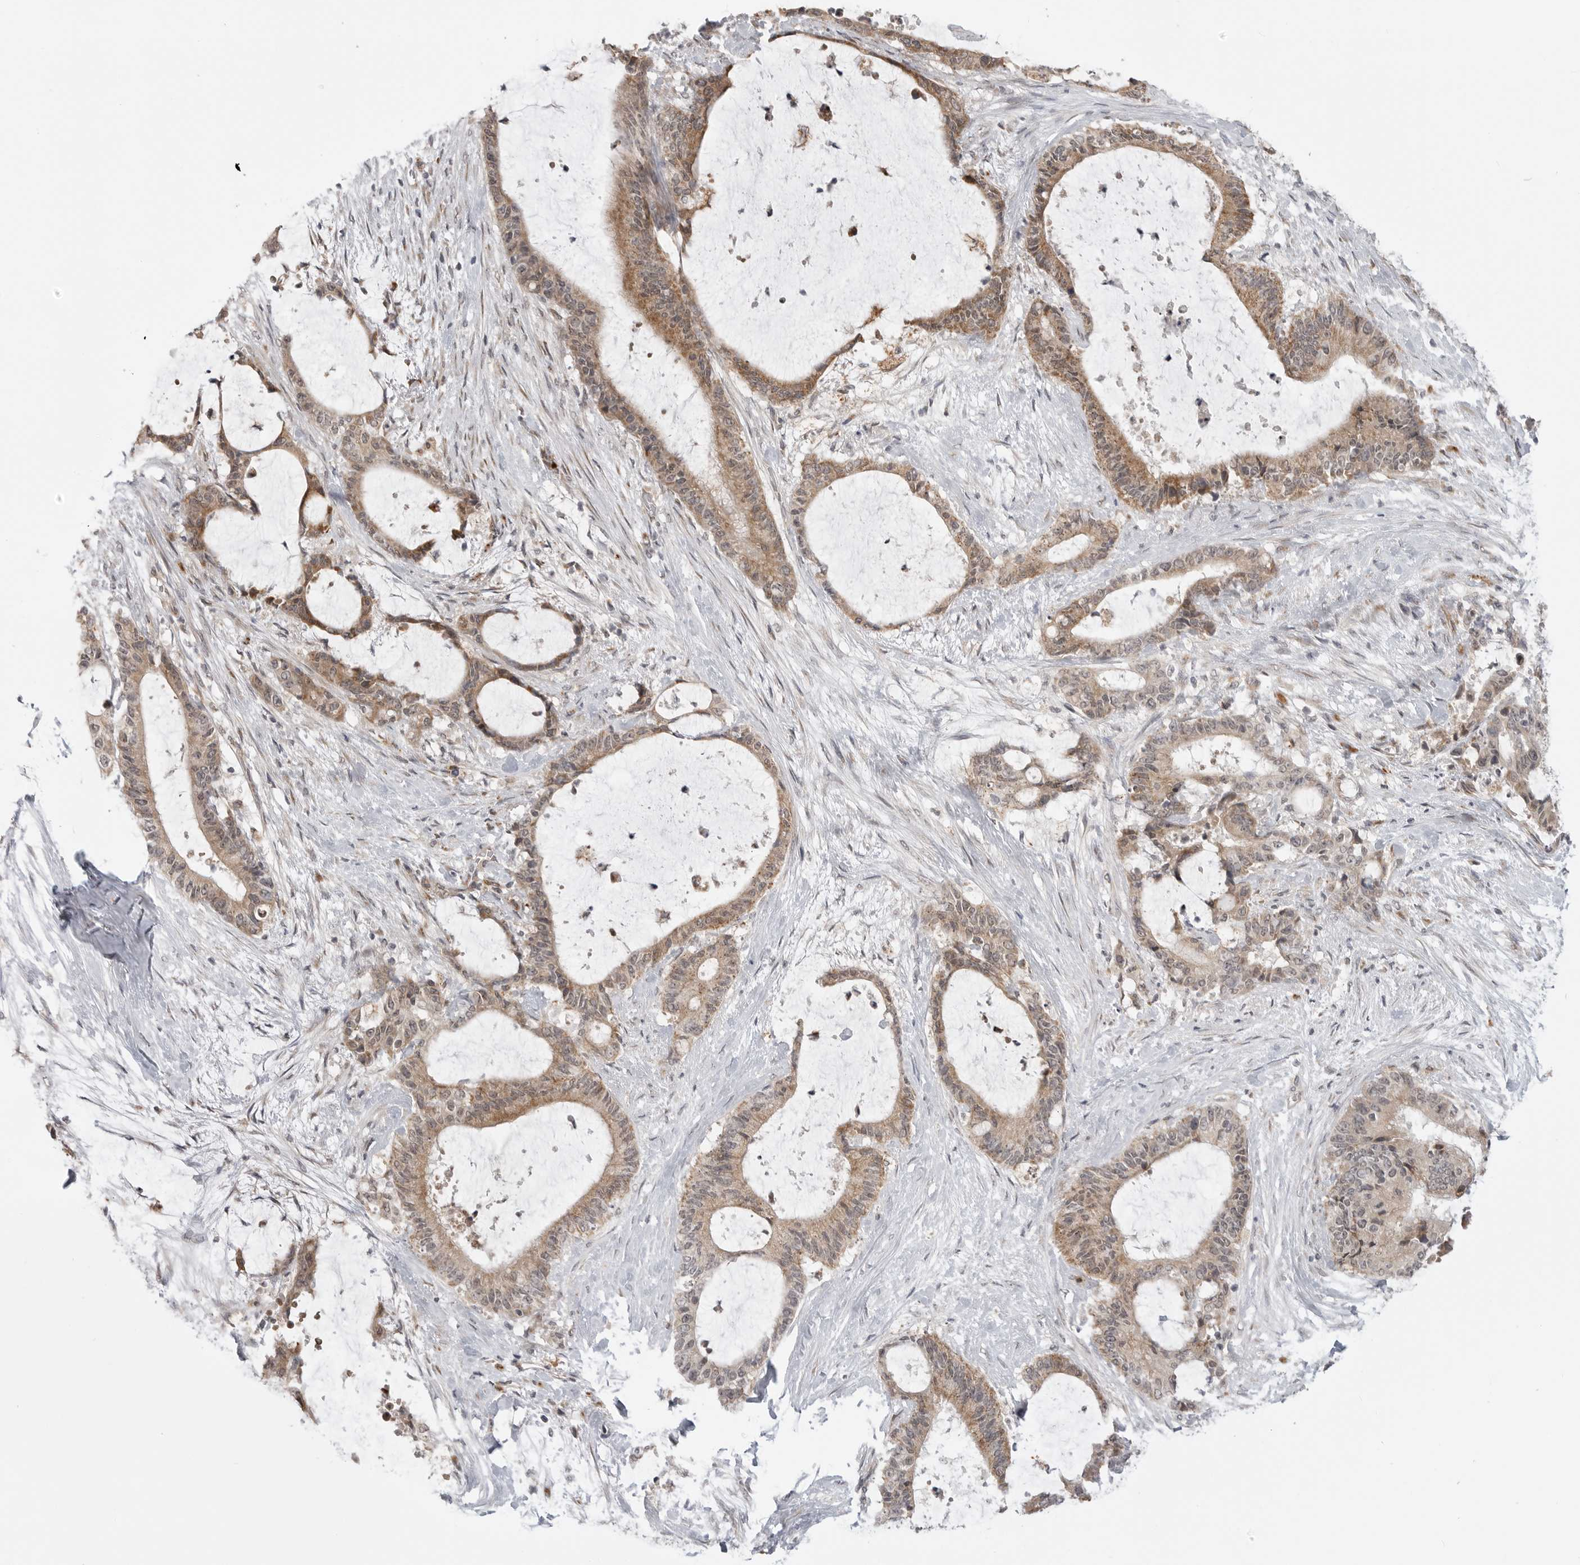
{"staining": {"intensity": "moderate", "quantity": ">75%", "location": "cytoplasmic/membranous"}, "tissue": "liver cancer", "cell_type": "Tumor cells", "image_type": "cancer", "snomed": [{"axis": "morphology", "description": "Normal tissue, NOS"}, {"axis": "morphology", "description": "Cholangiocarcinoma"}, {"axis": "topography", "description": "Liver"}, {"axis": "topography", "description": "Peripheral nerve tissue"}], "caption": "Liver cancer was stained to show a protein in brown. There is medium levels of moderate cytoplasmic/membranous positivity in approximately >75% of tumor cells.", "gene": "KALRN", "patient": {"sex": "female", "age": 73}}